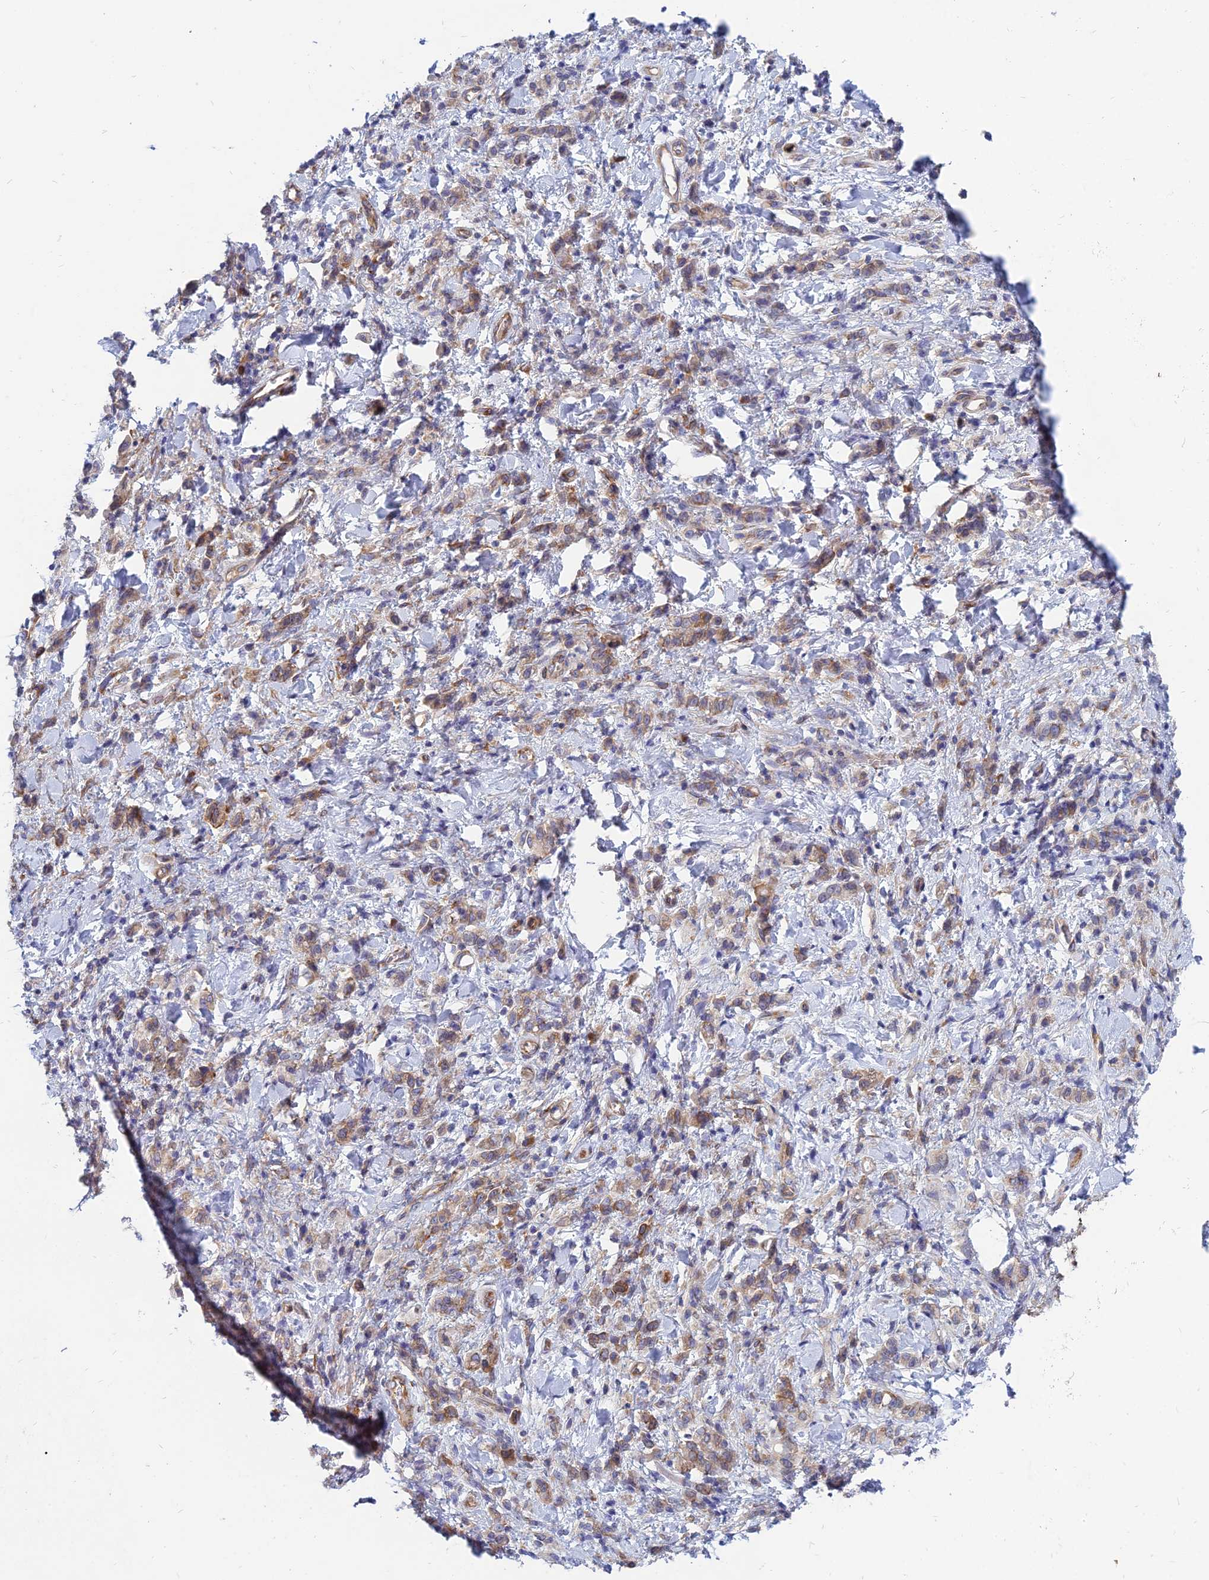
{"staining": {"intensity": "moderate", "quantity": ">75%", "location": "cytoplasmic/membranous"}, "tissue": "stomach cancer", "cell_type": "Tumor cells", "image_type": "cancer", "snomed": [{"axis": "morphology", "description": "Adenocarcinoma, NOS"}, {"axis": "topography", "description": "Stomach"}], "caption": "Immunohistochemical staining of human stomach adenocarcinoma shows medium levels of moderate cytoplasmic/membranous protein staining in about >75% of tumor cells.", "gene": "TXLNA", "patient": {"sex": "male", "age": 77}}